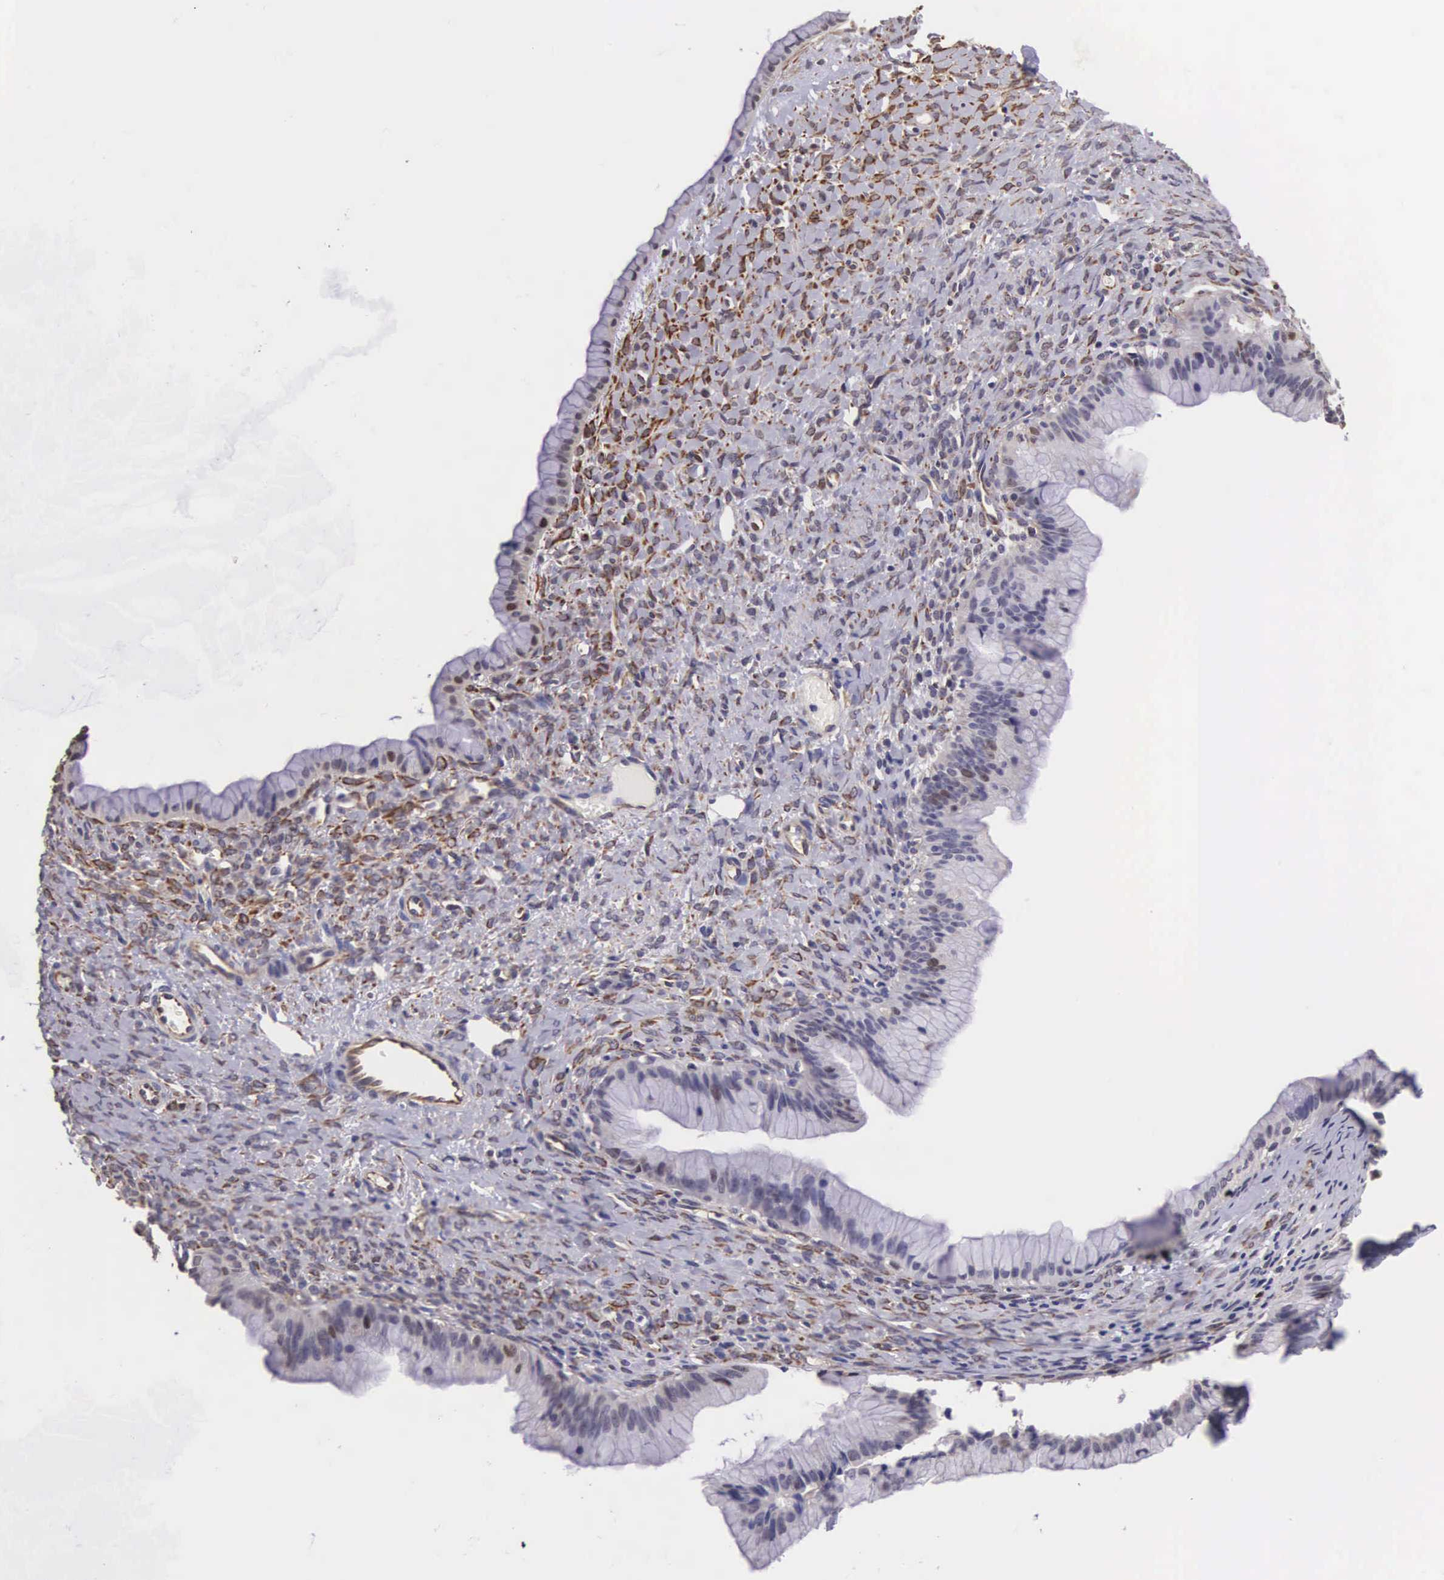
{"staining": {"intensity": "weak", "quantity": "<25%", "location": "nuclear"}, "tissue": "ovarian cancer", "cell_type": "Tumor cells", "image_type": "cancer", "snomed": [{"axis": "morphology", "description": "Cystadenocarcinoma, mucinous, NOS"}, {"axis": "topography", "description": "Ovary"}], "caption": "IHC histopathology image of neoplastic tissue: ovarian cancer stained with DAB displays no significant protein expression in tumor cells. Nuclei are stained in blue.", "gene": "CDC45", "patient": {"sex": "female", "age": 25}}